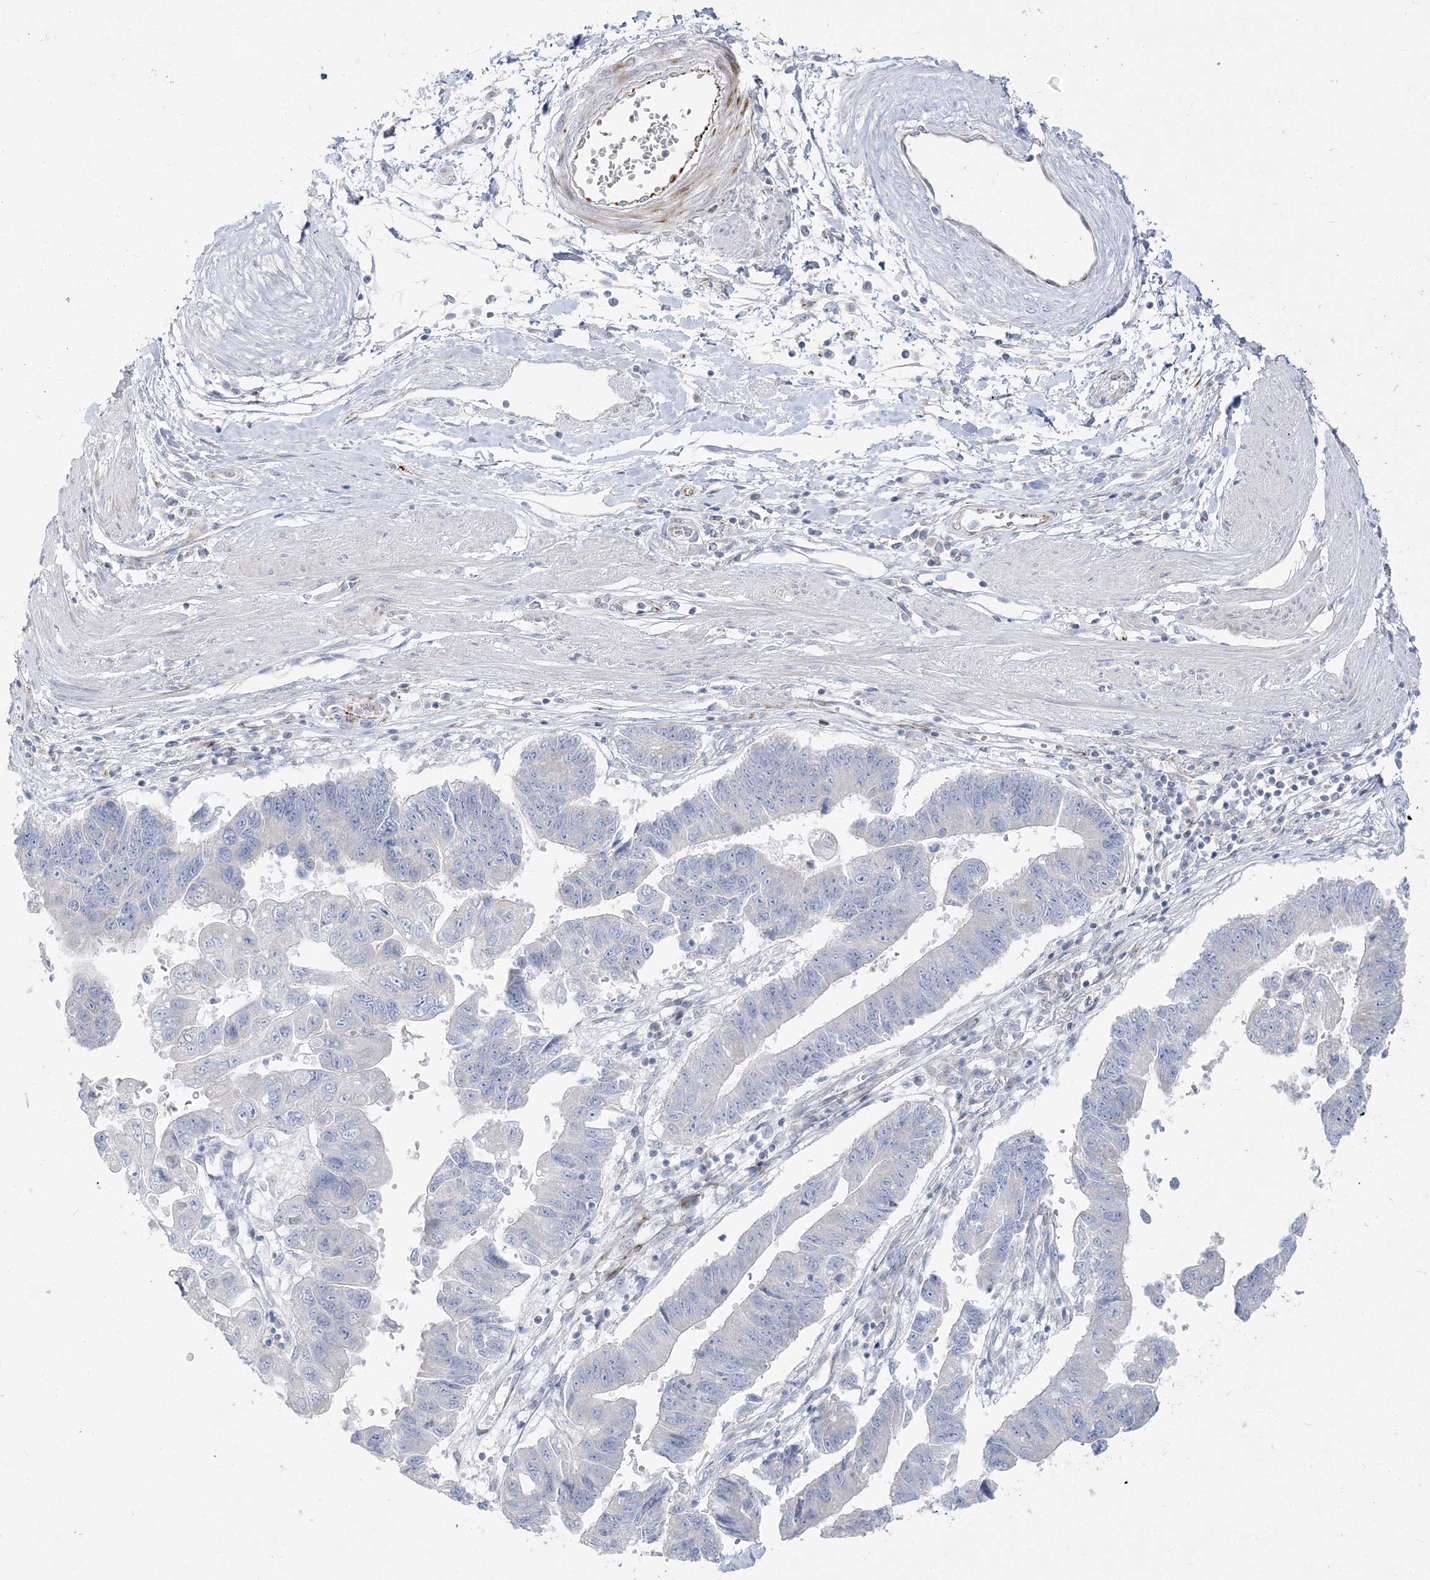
{"staining": {"intensity": "negative", "quantity": "none", "location": "none"}, "tissue": "stomach cancer", "cell_type": "Tumor cells", "image_type": "cancer", "snomed": [{"axis": "morphology", "description": "Adenocarcinoma, NOS"}, {"axis": "topography", "description": "Stomach"}], "caption": "The immunohistochemistry (IHC) image has no significant positivity in tumor cells of adenocarcinoma (stomach) tissue. (DAB (3,3'-diaminobenzidine) IHC with hematoxylin counter stain).", "gene": "GPAT2", "patient": {"sex": "male", "age": 59}}